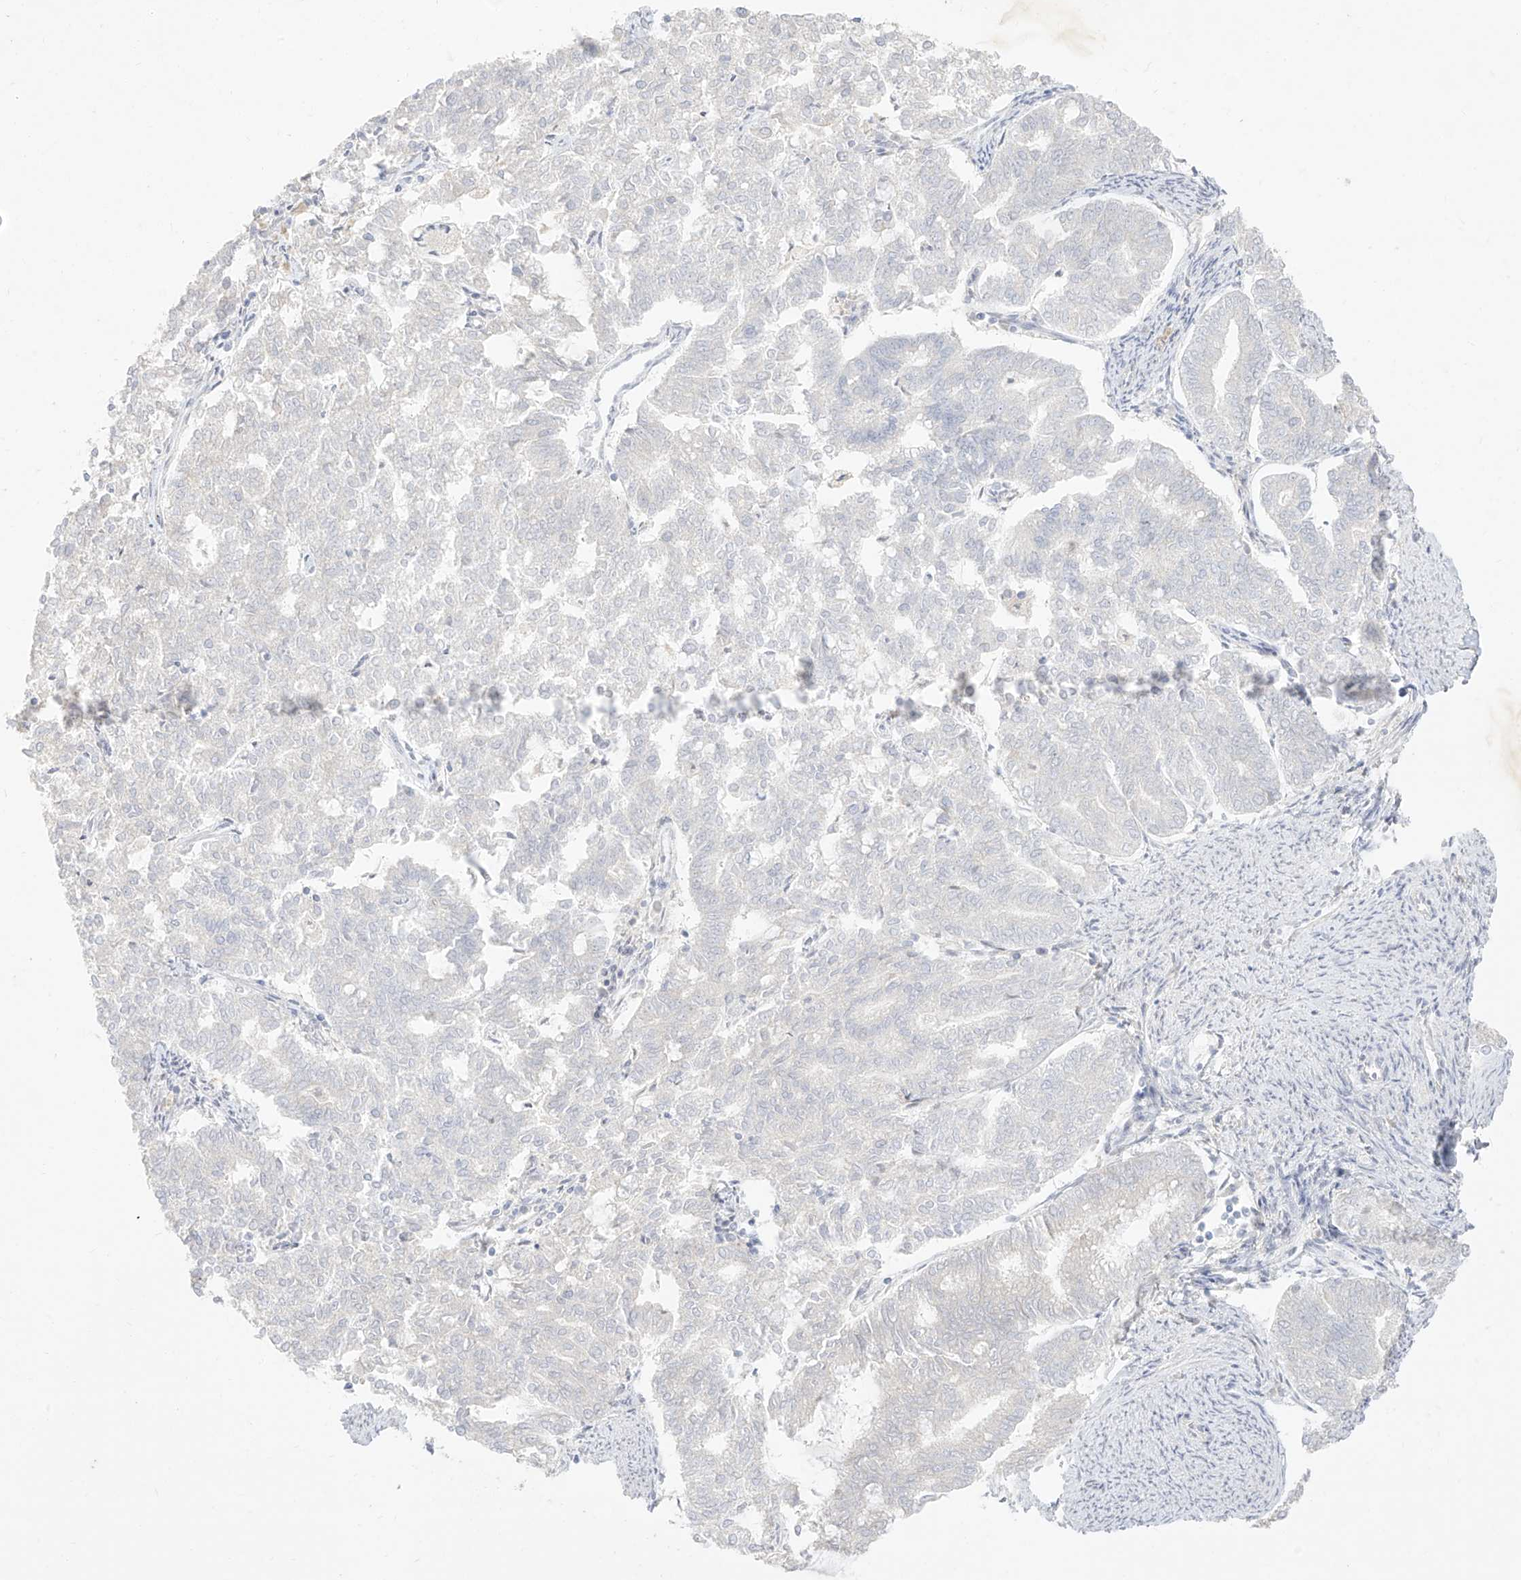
{"staining": {"intensity": "negative", "quantity": "none", "location": "none"}, "tissue": "endometrial cancer", "cell_type": "Tumor cells", "image_type": "cancer", "snomed": [{"axis": "morphology", "description": "Adenocarcinoma, NOS"}, {"axis": "topography", "description": "Endometrium"}], "caption": "Immunohistochemistry (IHC) micrograph of adenocarcinoma (endometrial) stained for a protein (brown), which shows no positivity in tumor cells.", "gene": "ARHGEF40", "patient": {"sex": "female", "age": 79}}